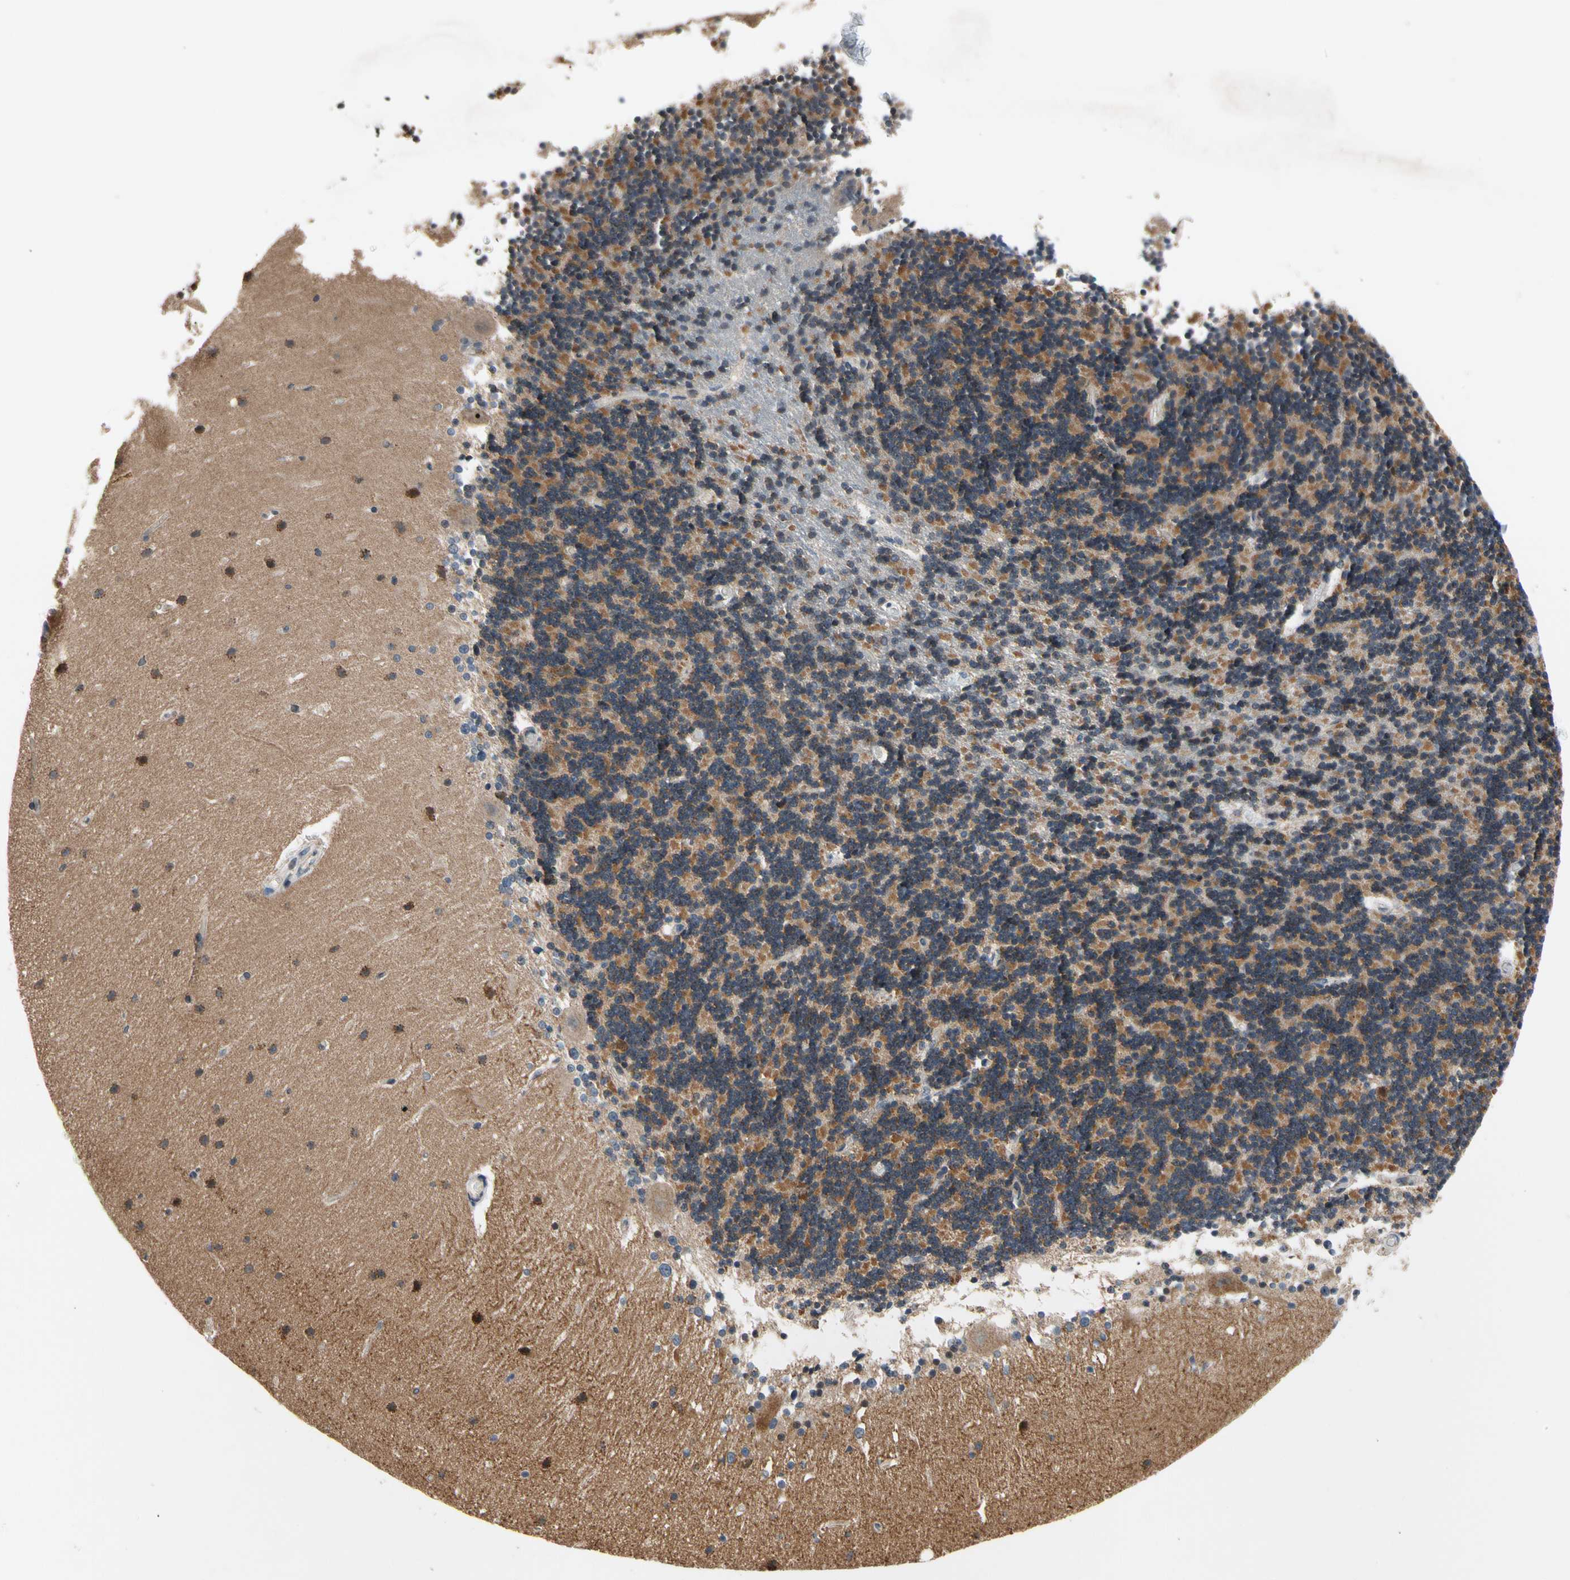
{"staining": {"intensity": "weak", "quantity": "25%-75%", "location": "cytoplasmic/membranous"}, "tissue": "cerebellum", "cell_type": "Cells in granular layer", "image_type": "normal", "snomed": [{"axis": "morphology", "description": "Normal tissue, NOS"}, {"axis": "topography", "description": "Cerebellum"}], "caption": "Protein staining by immunohistochemistry (IHC) exhibits weak cytoplasmic/membranous positivity in about 25%-75% of cells in granular layer in unremarkable cerebellum. (DAB (3,3'-diaminobenzidine) IHC with brightfield microscopy, high magnification).", "gene": "KHDC4", "patient": {"sex": "female", "age": 54}}